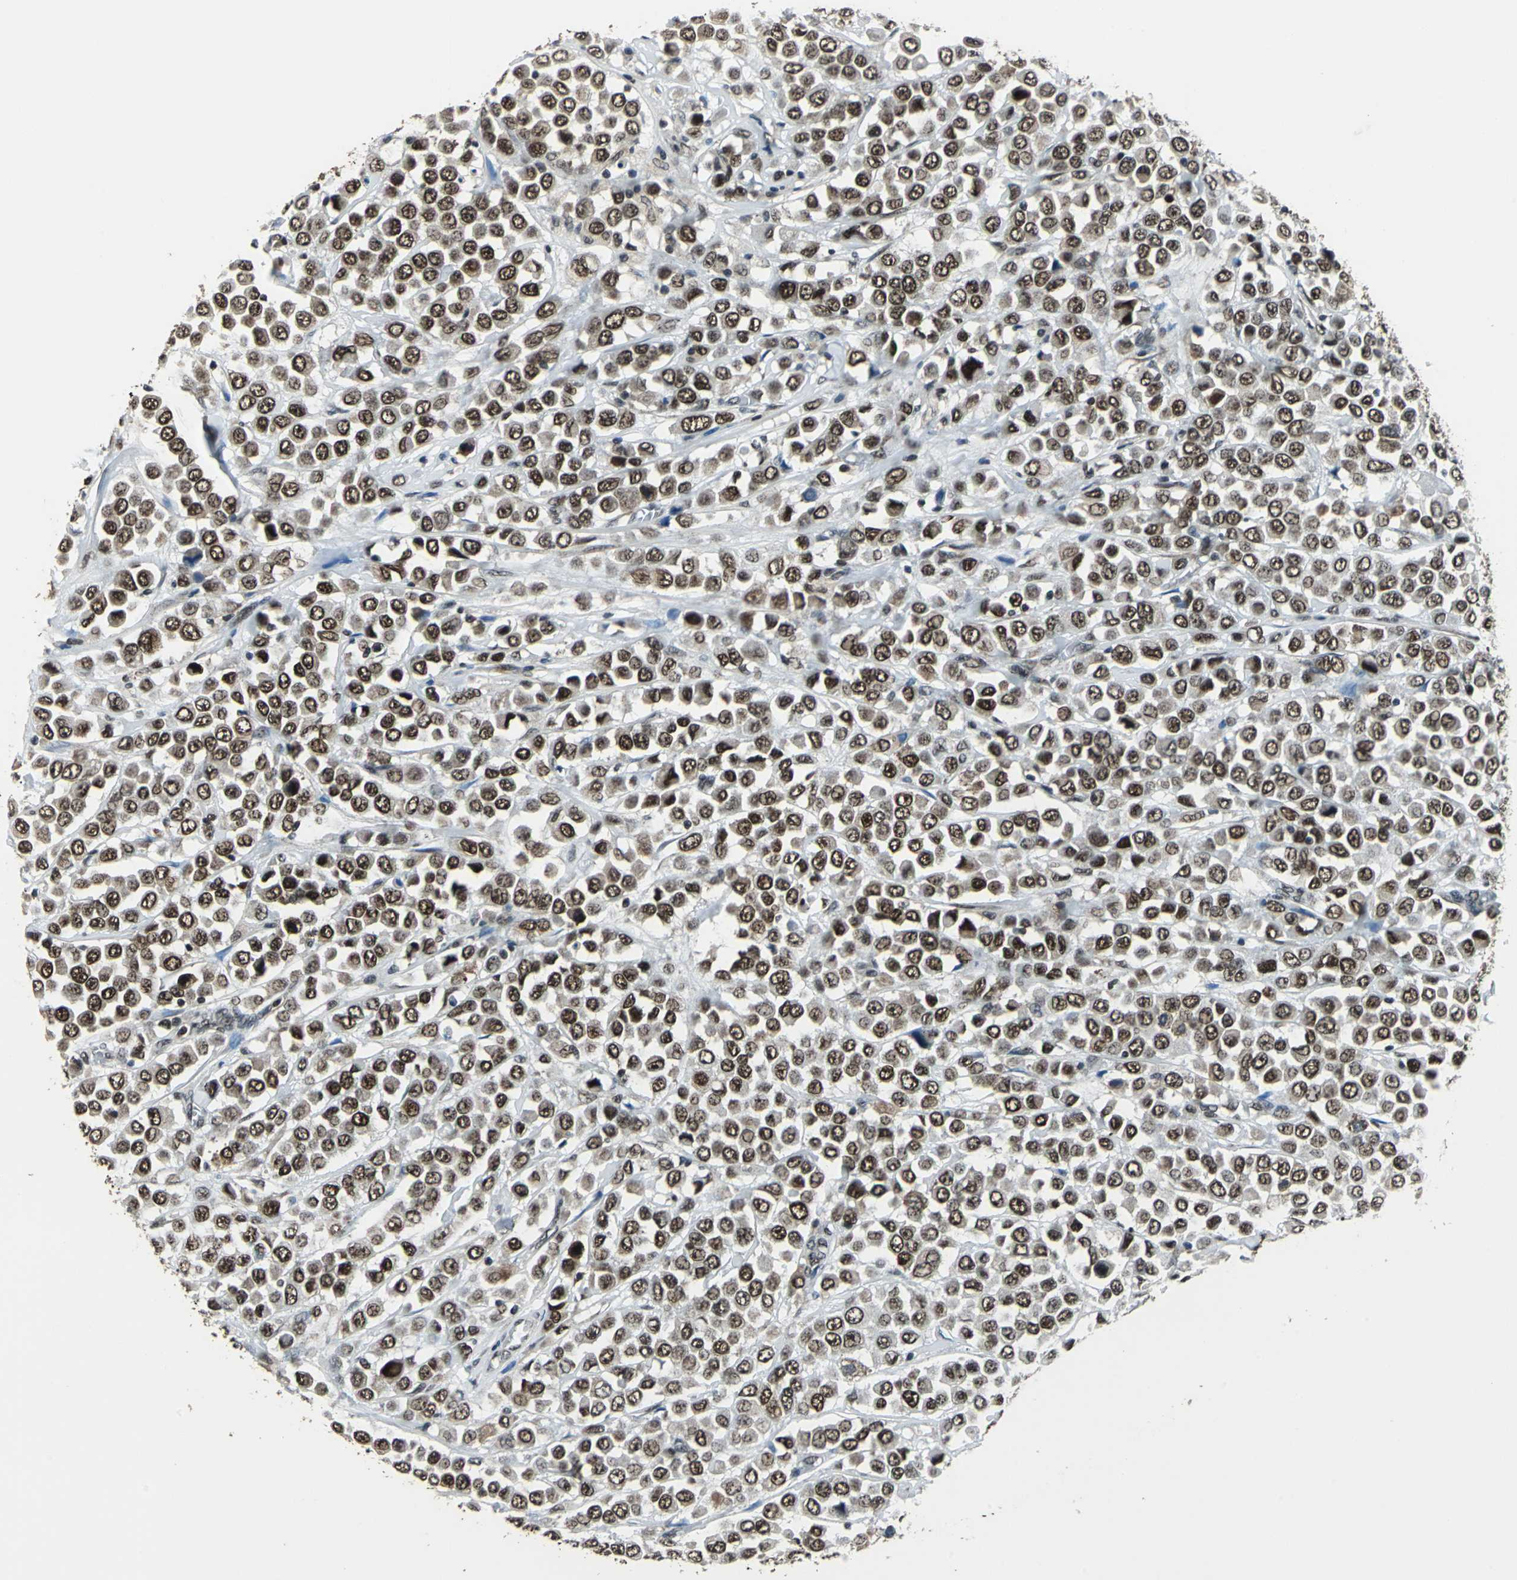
{"staining": {"intensity": "strong", "quantity": ">75%", "location": "nuclear"}, "tissue": "breast cancer", "cell_type": "Tumor cells", "image_type": "cancer", "snomed": [{"axis": "morphology", "description": "Duct carcinoma"}, {"axis": "topography", "description": "Breast"}], "caption": "The histopathology image shows immunohistochemical staining of infiltrating ductal carcinoma (breast). There is strong nuclear expression is identified in about >75% of tumor cells.", "gene": "BCLAF1", "patient": {"sex": "female", "age": 61}}